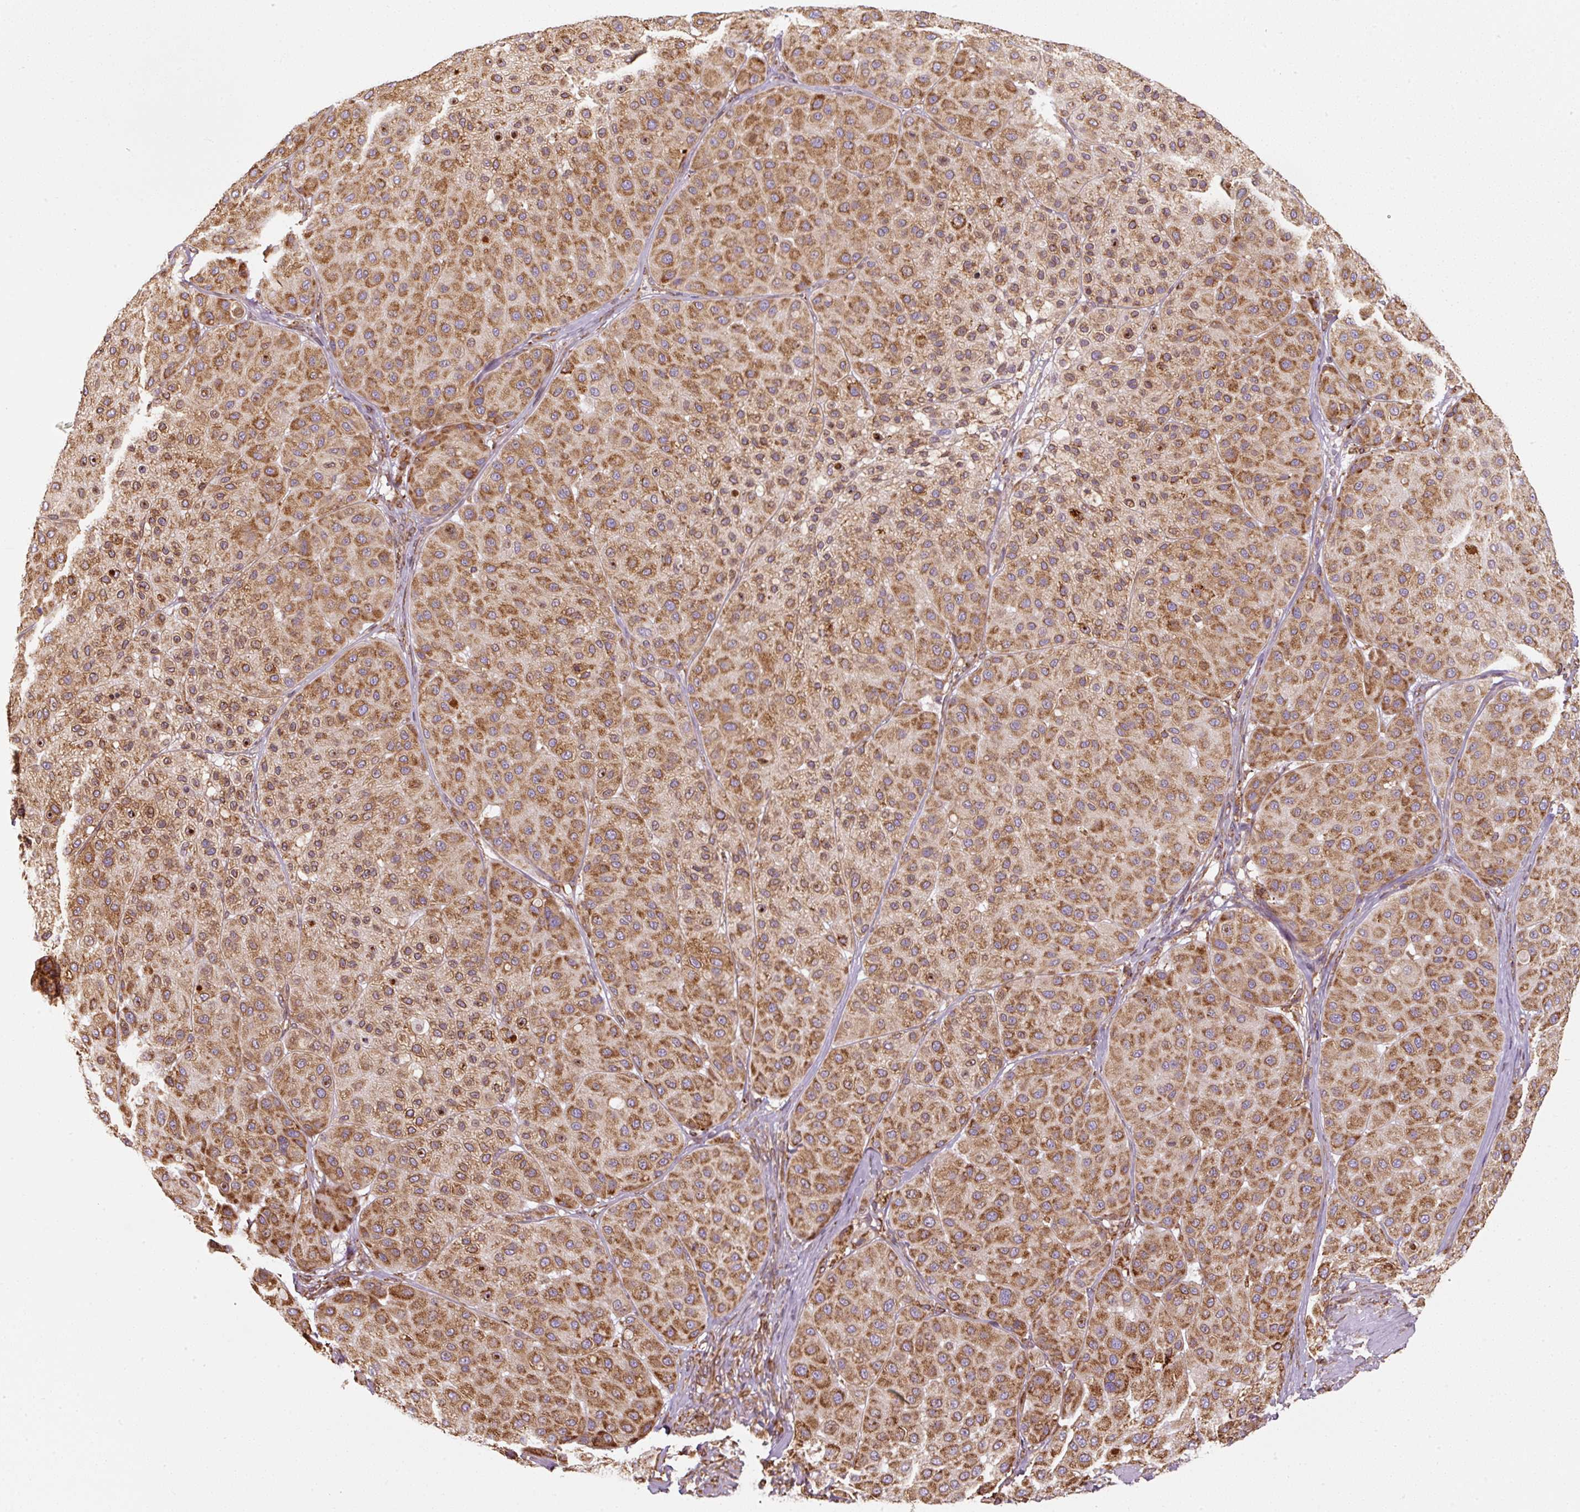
{"staining": {"intensity": "moderate", "quantity": ">75%", "location": "cytoplasmic/membranous"}, "tissue": "melanoma", "cell_type": "Tumor cells", "image_type": "cancer", "snomed": [{"axis": "morphology", "description": "Malignant melanoma, Metastatic site"}, {"axis": "topography", "description": "Smooth muscle"}], "caption": "Immunohistochemical staining of malignant melanoma (metastatic site) displays moderate cytoplasmic/membranous protein staining in approximately >75% of tumor cells. (IHC, brightfield microscopy, high magnification).", "gene": "PRKCSH", "patient": {"sex": "male", "age": 41}}